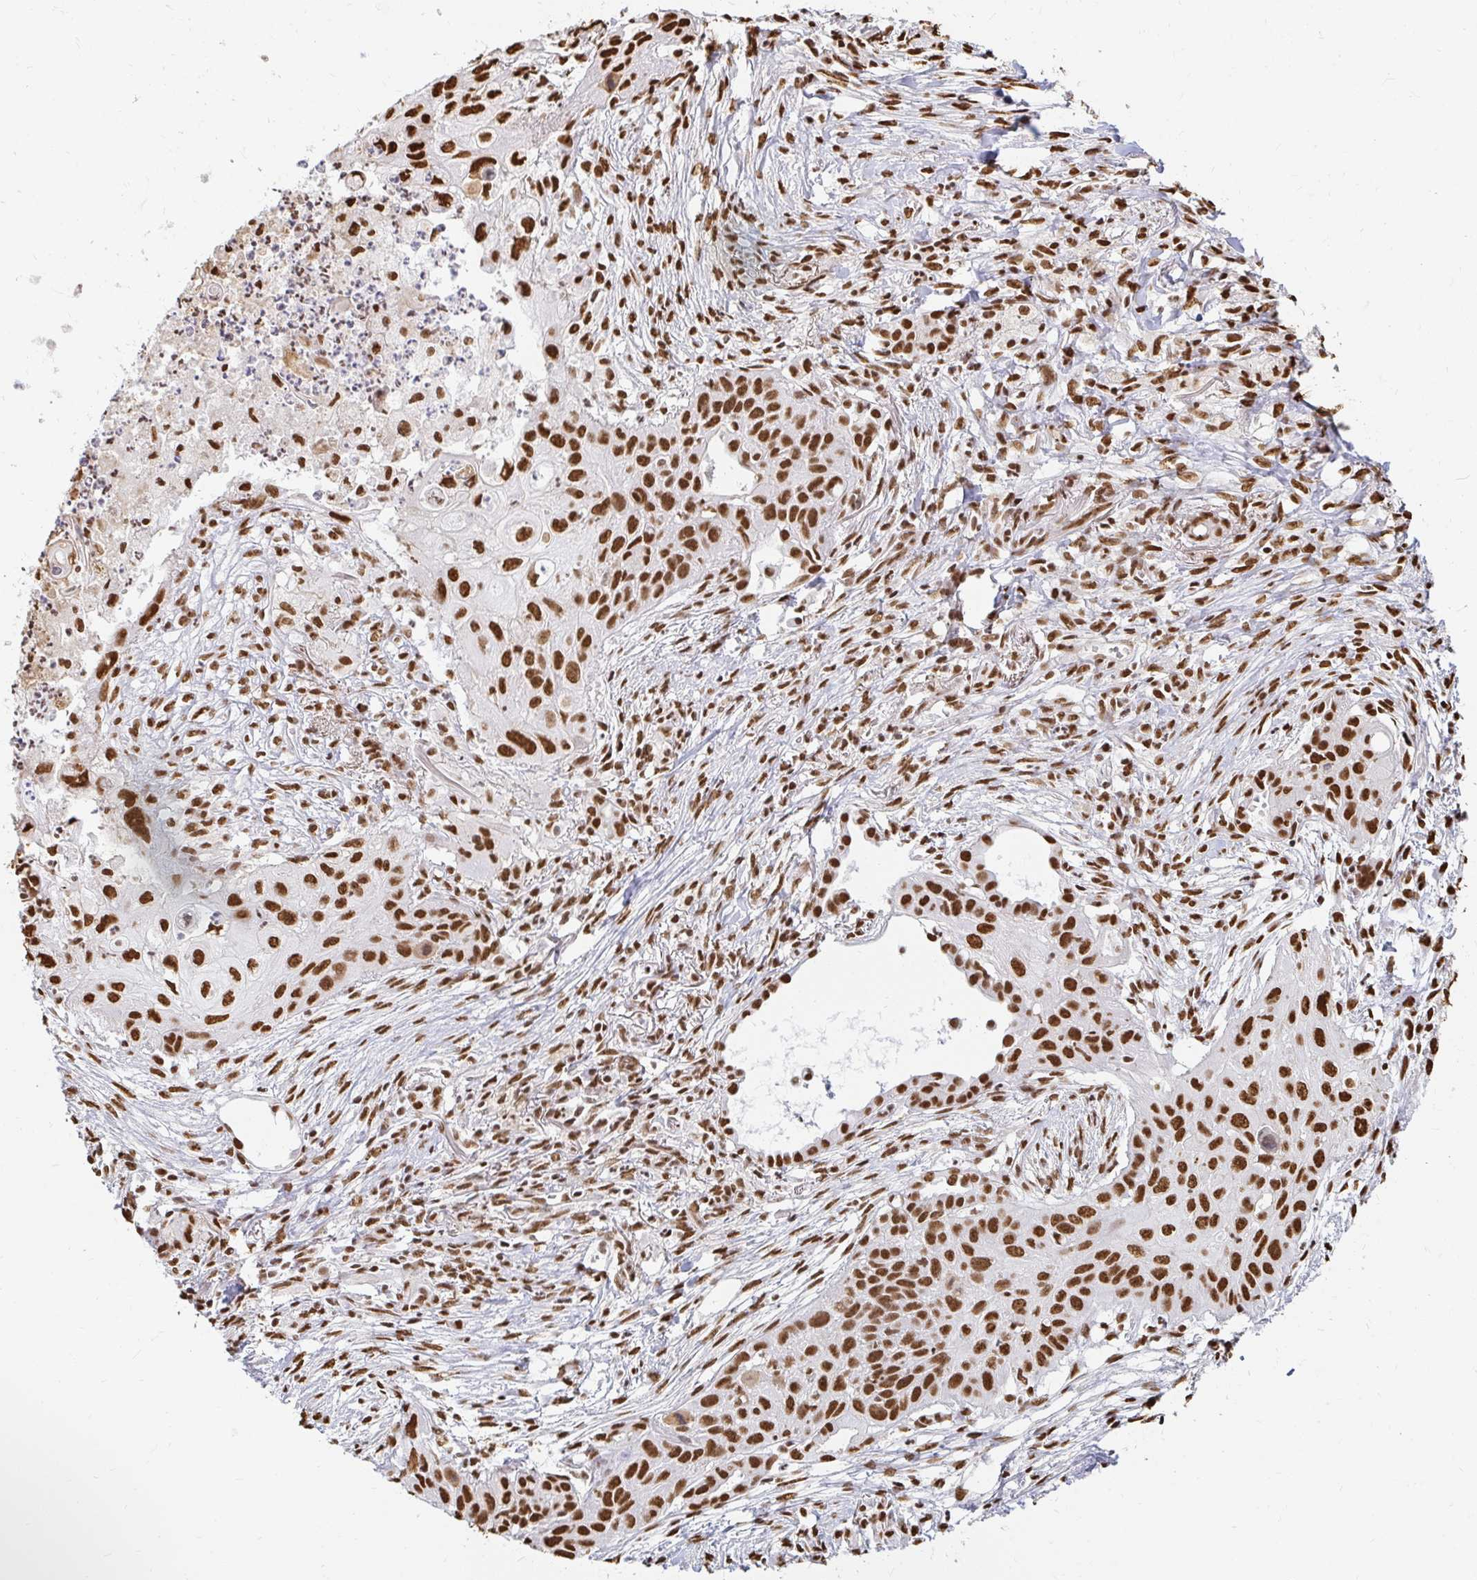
{"staining": {"intensity": "strong", "quantity": ">75%", "location": "nuclear"}, "tissue": "lung cancer", "cell_type": "Tumor cells", "image_type": "cancer", "snomed": [{"axis": "morphology", "description": "Squamous cell carcinoma, NOS"}, {"axis": "topography", "description": "Lung"}], "caption": "Lung cancer (squamous cell carcinoma) stained with DAB IHC displays high levels of strong nuclear positivity in approximately >75% of tumor cells.", "gene": "HNRNPU", "patient": {"sex": "male", "age": 71}}